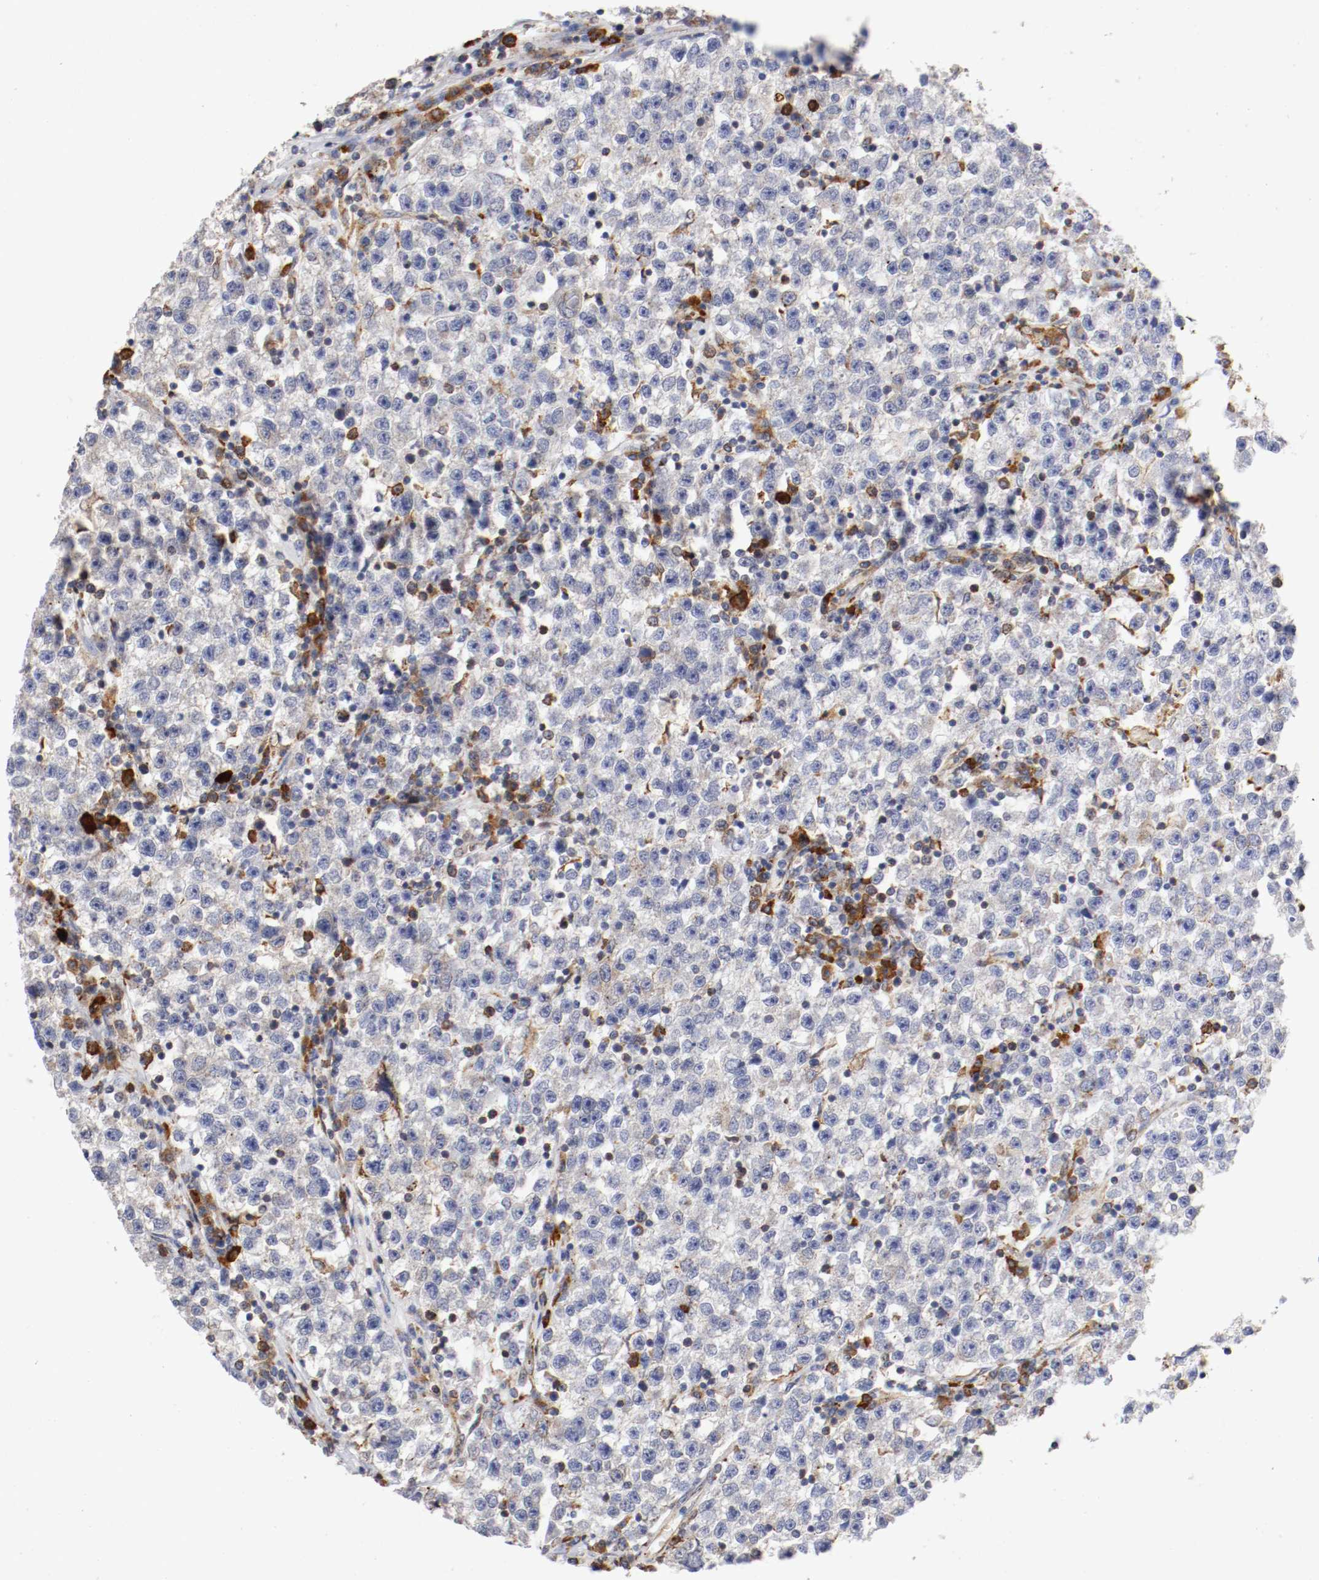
{"staining": {"intensity": "weak", "quantity": "<25%", "location": "cytoplasmic/membranous"}, "tissue": "testis cancer", "cell_type": "Tumor cells", "image_type": "cancer", "snomed": [{"axis": "morphology", "description": "Seminoma, NOS"}, {"axis": "topography", "description": "Testis"}], "caption": "This image is of testis seminoma stained with IHC to label a protein in brown with the nuclei are counter-stained blue. There is no positivity in tumor cells. (Stains: DAB immunohistochemistry (IHC) with hematoxylin counter stain, Microscopy: brightfield microscopy at high magnification).", "gene": "TRAF2", "patient": {"sex": "male", "age": 22}}